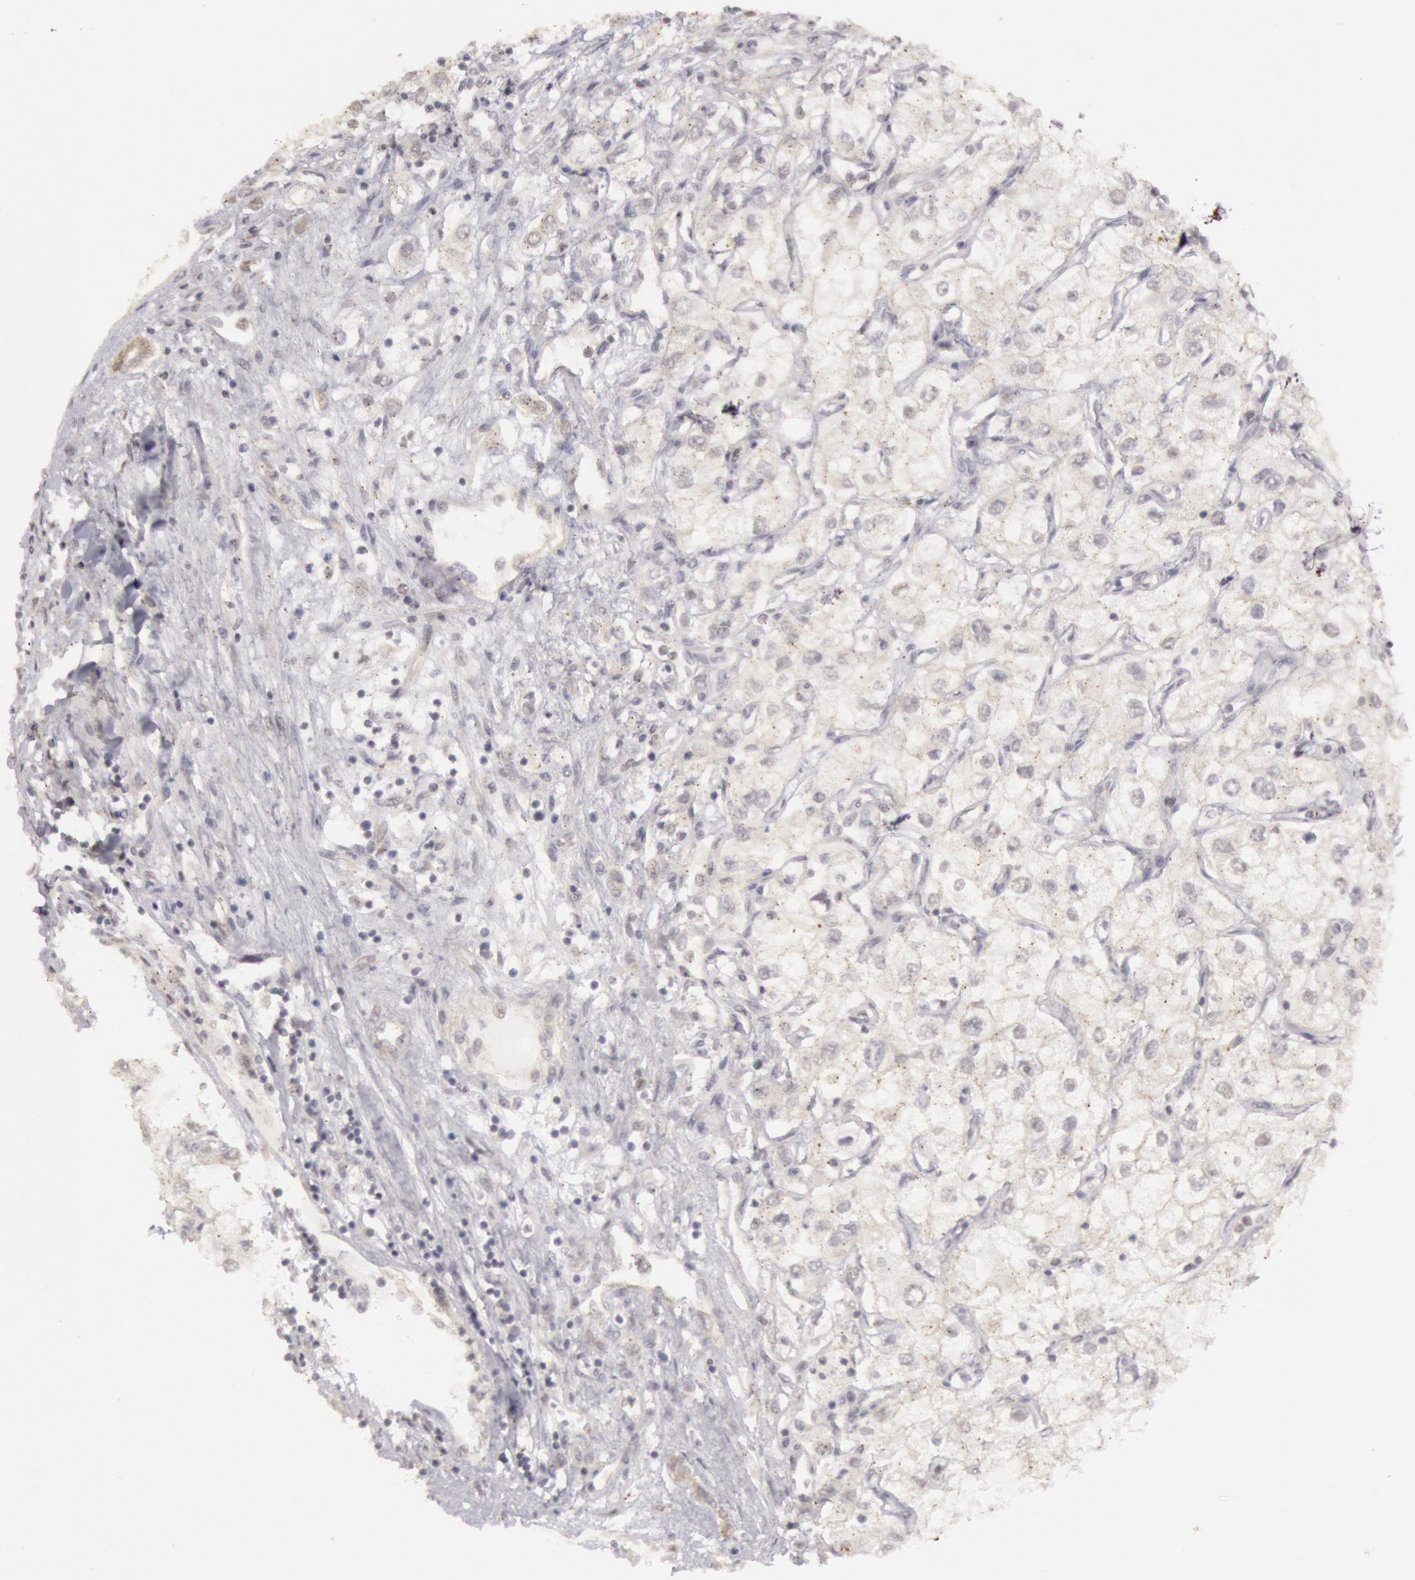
{"staining": {"intensity": "negative", "quantity": "none", "location": "none"}, "tissue": "renal cancer", "cell_type": "Tumor cells", "image_type": "cancer", "snomed": [{"axis": "morphology", "description": "Adenocarcinoma, NOS"}, {"axis": "topography", "description": "Kidney"}], "caption": "Immunohistochemistry micrograph of human renal cancer stained for a protein (brown), which shows no staining in tumor cells.", "gene": "RIMBP3C", "patient": {"sex": "male", "age": 57}}